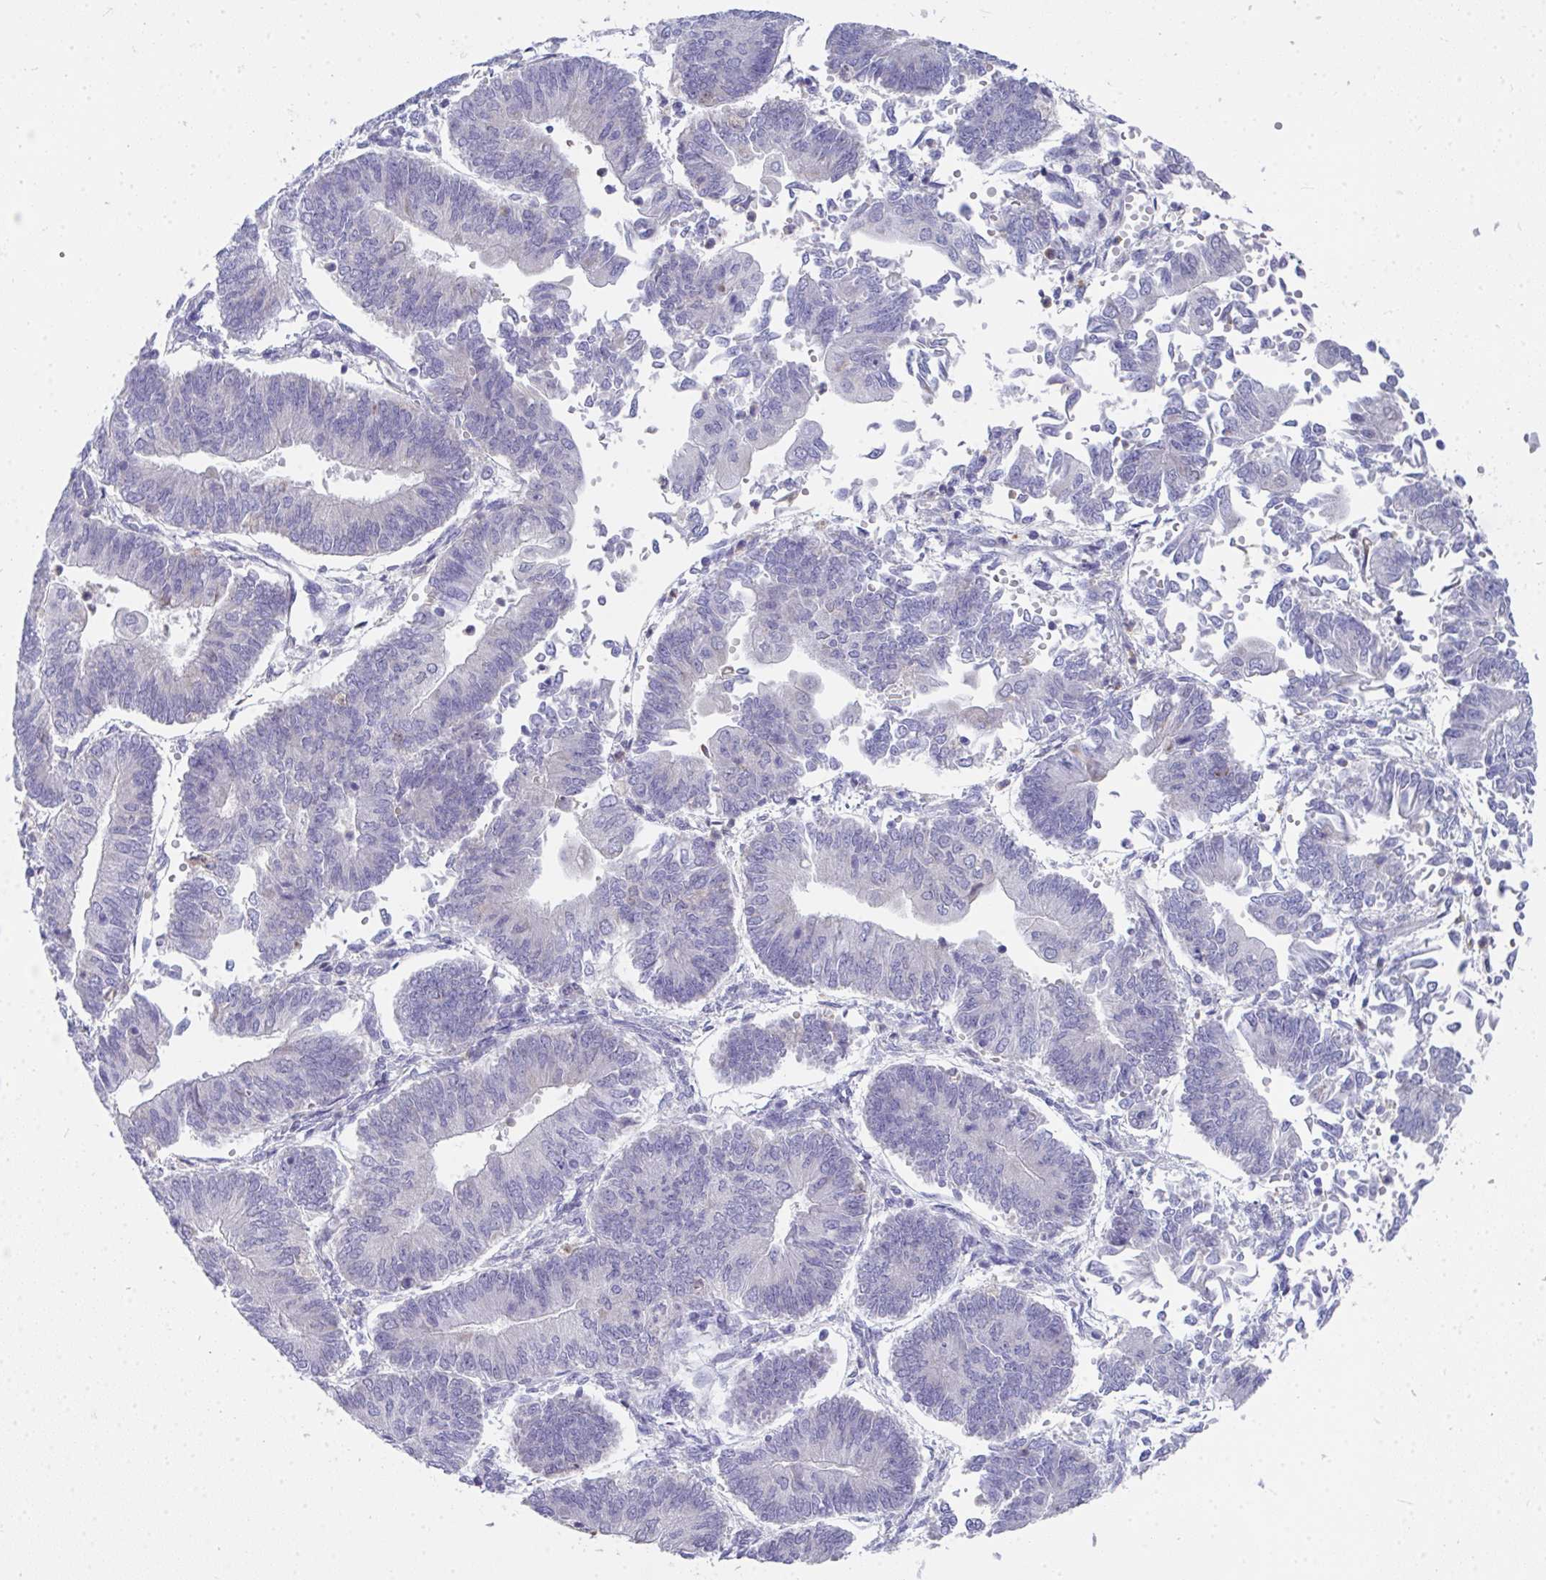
{"staining": {"intensity": "negative", "quantity": "none", "location": "none"}, "tissue": "endometrial cancer", "cell_type": "Tumor cells", "image_type": "cancer", "snomed": [{"axis": "morphology", "description": "Adenocarcinoma, NOS"}, {"axis": "topography", "description": "Endometrium"}], "caption": "Endometrial cancer stained for a protein using immunohistochemistry reveals no expression tumor cells.", "gene": "COA5", "patient": {"sex": "female", "age": 65}}